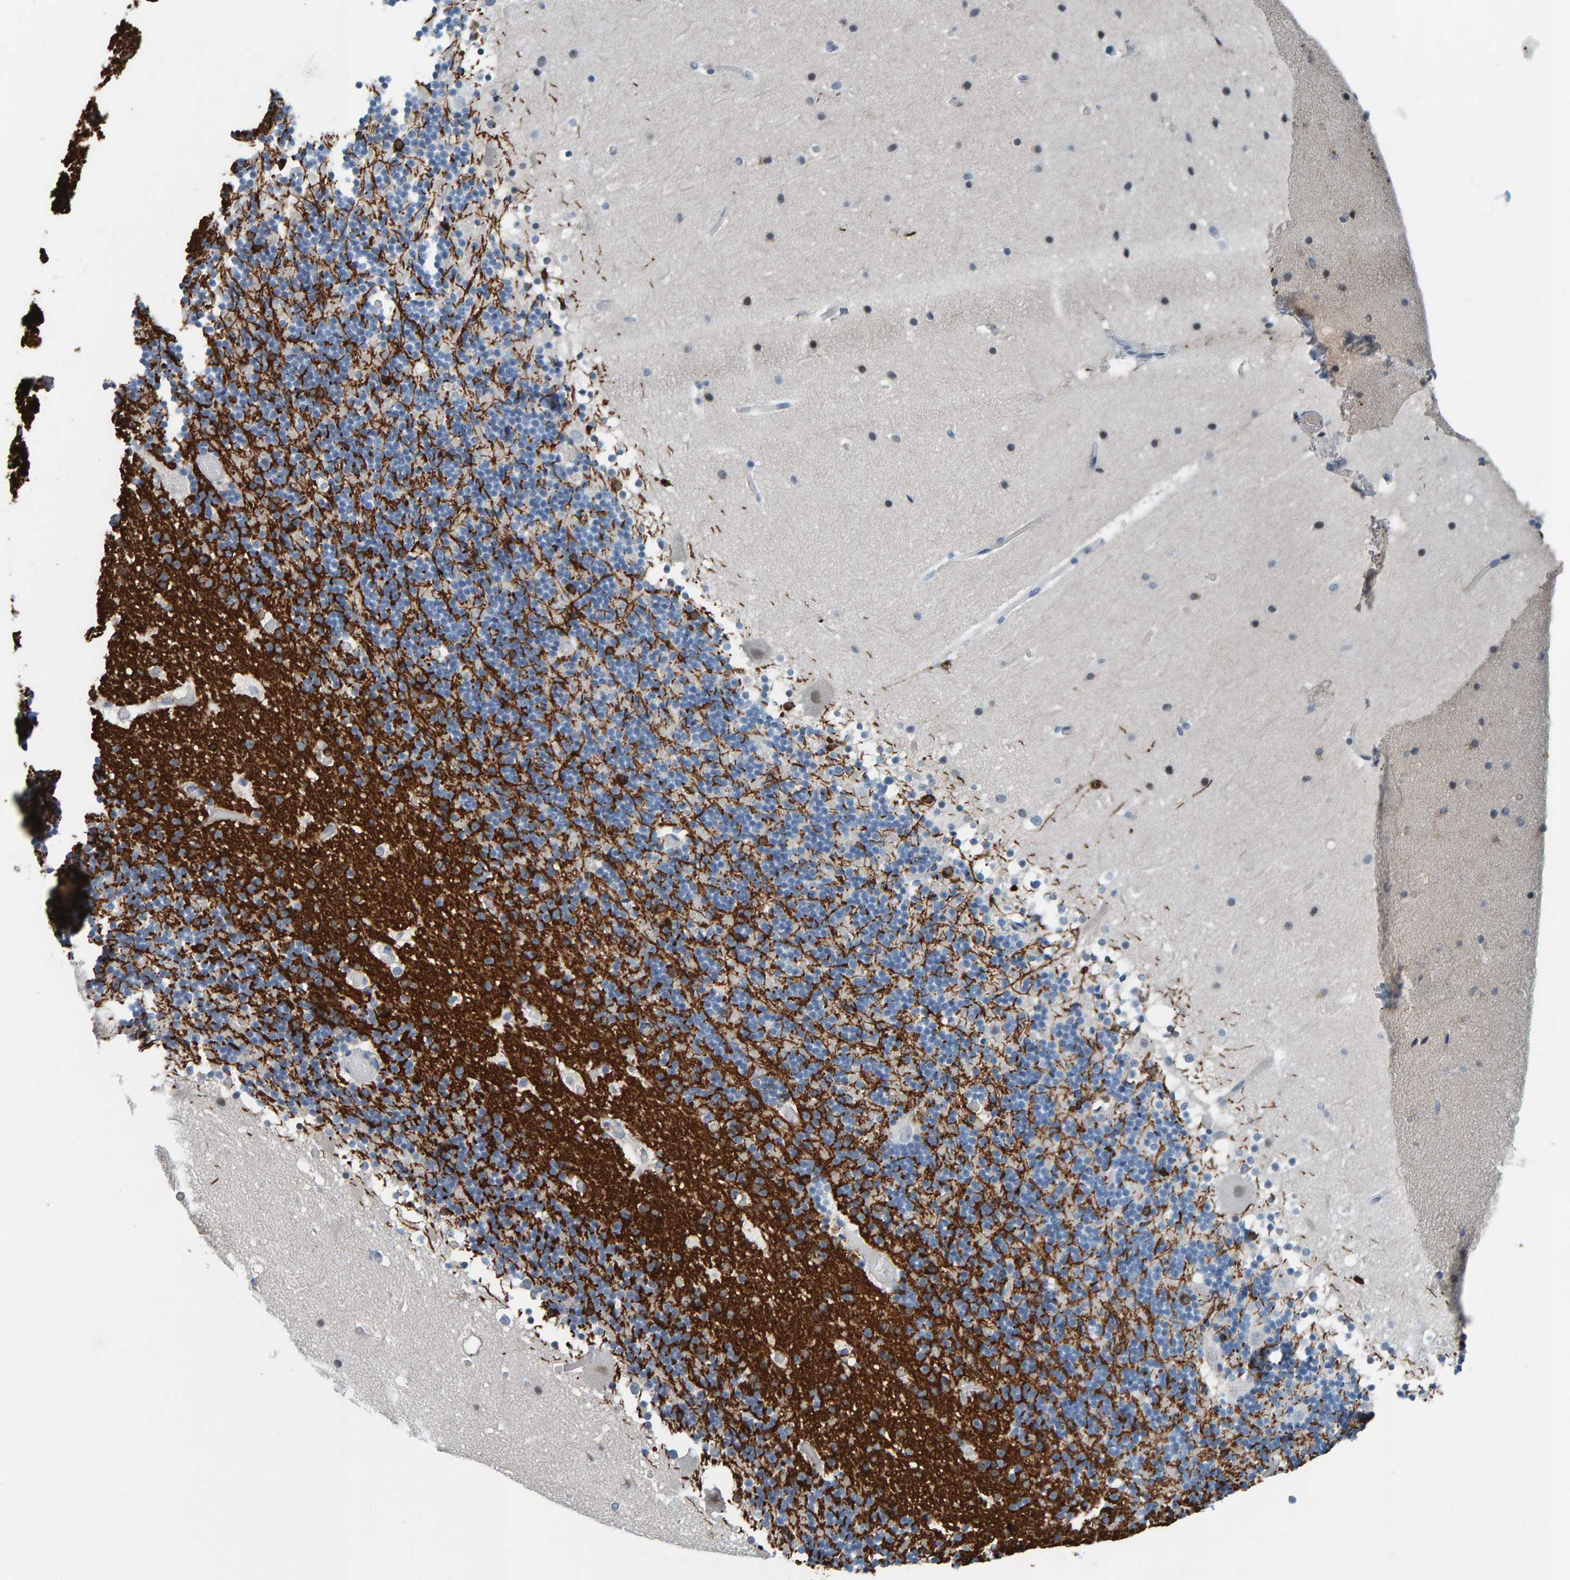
{"staining": {"intensity": "strong", "quantity": "<25%", "location": "cytoplasmic/membranous"}, "tissue": "cerebellum", "cell_type": "Cells in granular layer", "image_type": "normal", "snomed": [{"axis": "morphology", "description": "Normal tissue, NOS"}, {"axis": "topography", "description": "Cerebellum"}], "caption": "The image displays staining of normal cerebellum, revealing strong cytoplasmic/membranous protein staining (brown color) within cells in granular layer. The staining was performed using DAB (3,3'-diaminobenzidine) to visualize the protein expression in brown, while the nuclei were stained in blue with hematoxylin (Magnification: 20x).", "gene": "CNP", "patient": {"sex": "male", "age": 57}}